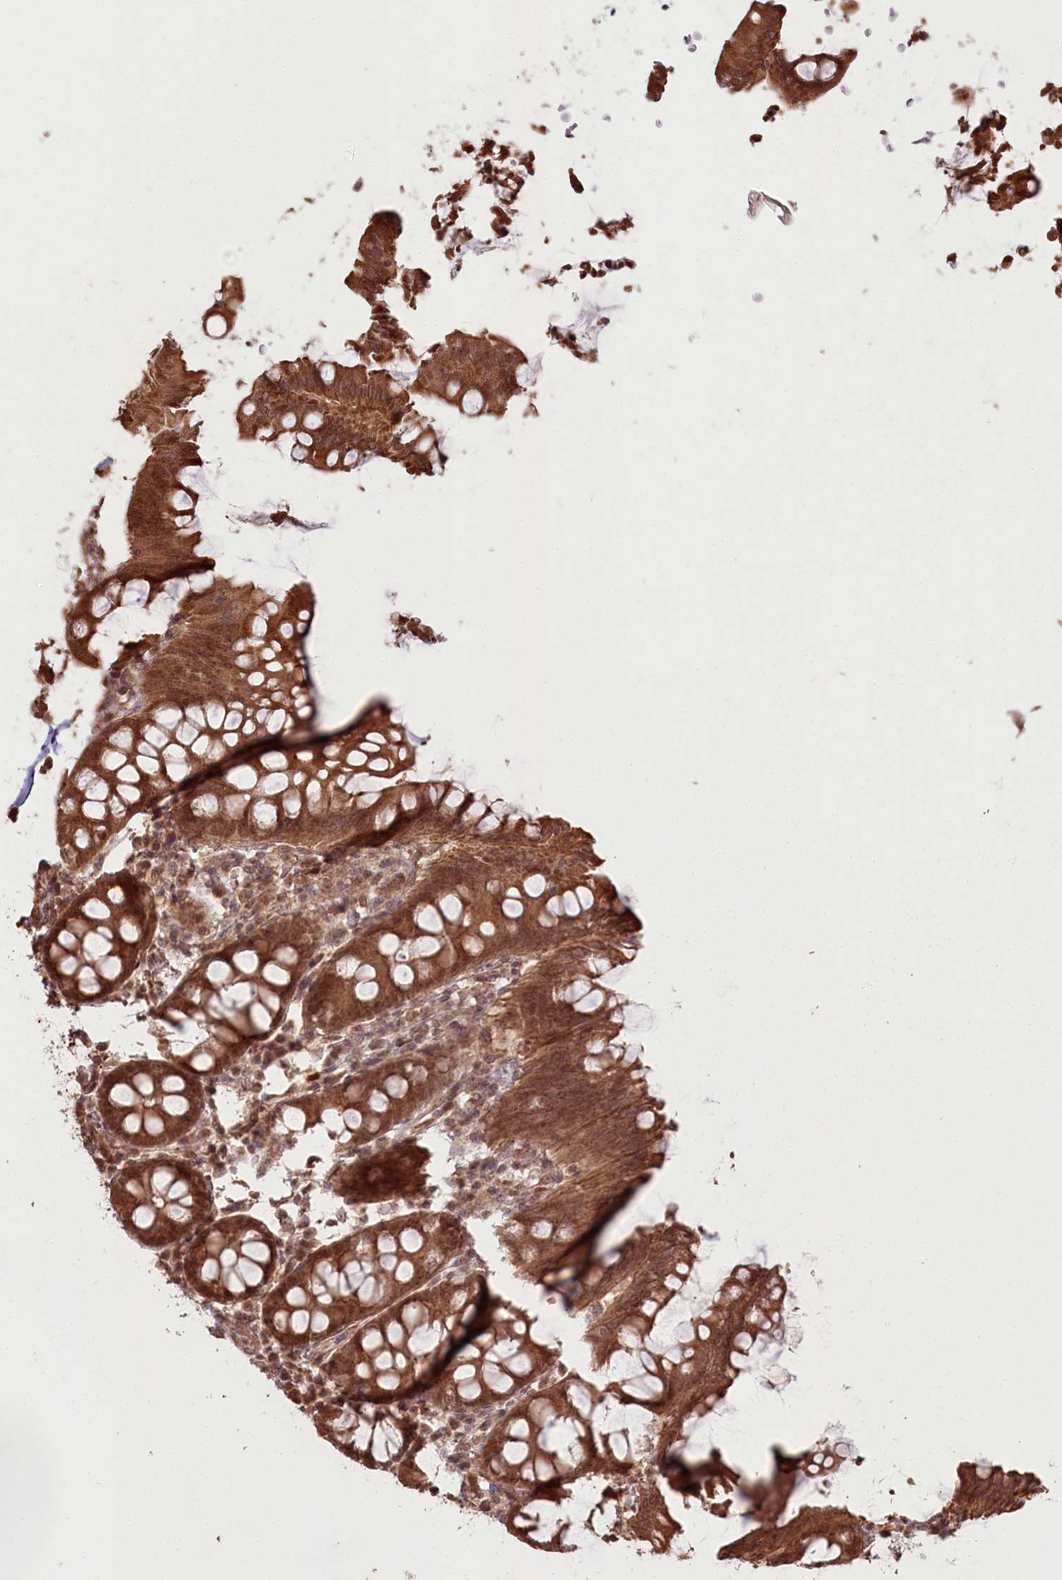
{"staining": {"intensity": "moderate", "quantity": ">75%", "location": "cytoplasmic/membranous"}, "tissue": "colon", "cell_type": "Endothelial cells", "image_type": "normal", "snomed": [{"axis": "morphology", "description": "Normal tissue, NOS"}, {"axis": "topography", "description": "Colon"}], "caption": "Immunohistochemical staining of benign human colon demonstrates medium levels of moderate cytoplasmic/membranous staining in about >75% of endothelial cells.", "gene": "R3HDM2", "patient": {"sex": "female", "age": 79}}